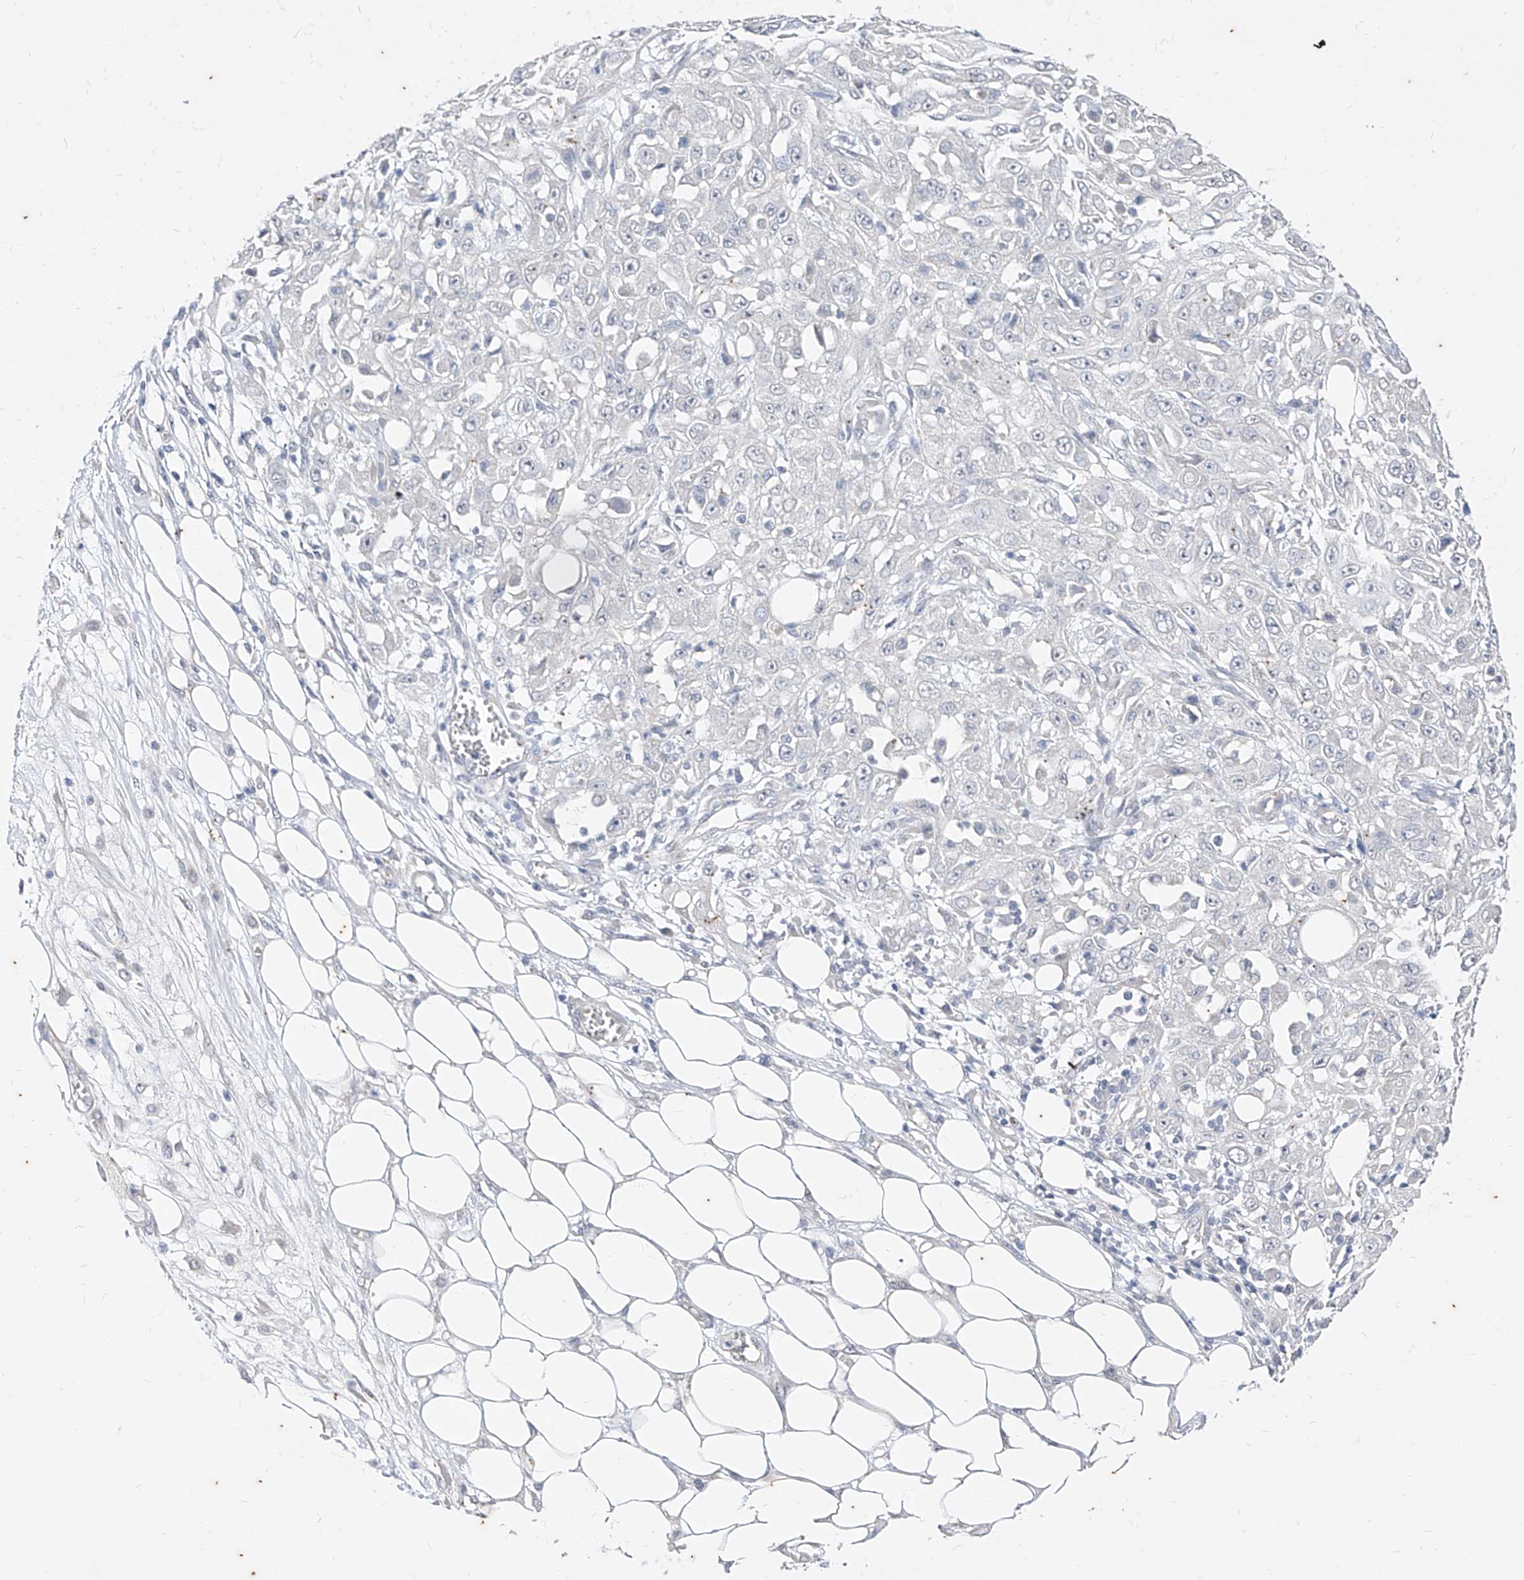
{"staining": {"intensity": "negative", "quantity": "none", "location": "none"}, "tissue": "skin cancer", "cell_type": "Tumor cells", "image_type": "cancer", "snomed": [{"axis": "morphology", "description": "Squamous cell carcinoma, NOS"}, {"axis": "morphology", "description": "Squamous cell carcinoma, metastatic, NOS"}, {"axis": "topography", "description": "Skin"}, {"axis": "topography", "description": "Lymph node"}], "caption": "Immunohistochemical staining of human skin cancer (squamous cell carcinoma) exhibits no significant positivity in tumor cells.", "gene": "PHF20L1", "patient": {"sex": "male", "age": 75}}